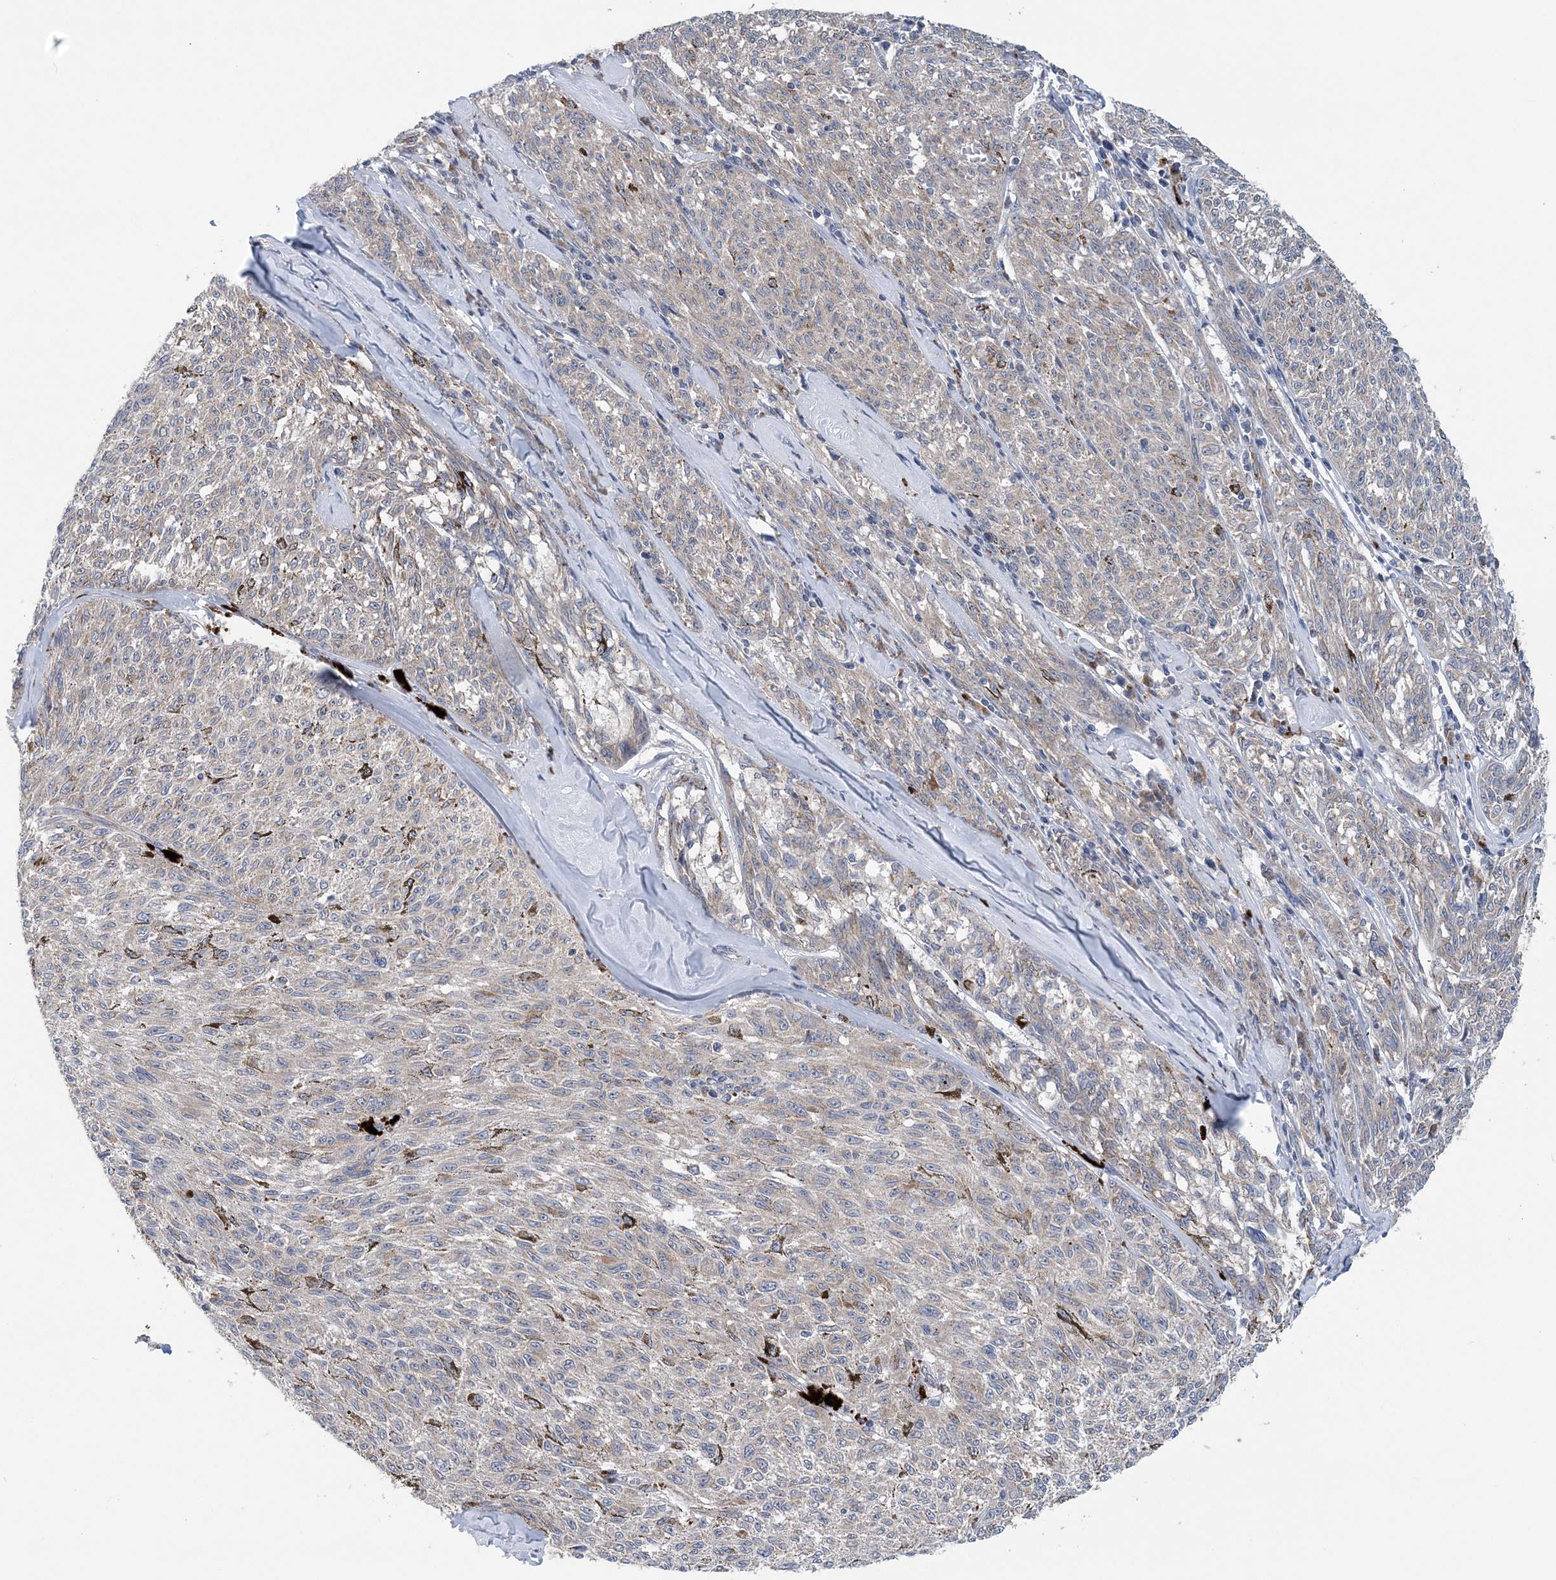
{"staining": {"intensity": "negative", "quantity": "none", "location": "none"}, "tissue": "melanoma", "cell_type": "Tumor cells", "image_type": "cancer", "snomed": [{"axis": "morphology", "description": "Malignant melanoma, NOS"}, {"axis": "topography", "description": "Skin"}], "caption": "The immunohistochemistry (IHC) micrograph has no significant expression in tumor cells of melanoma tissue.", "gene": "COPE", "patient": {"sex": "female", "age": 72}}